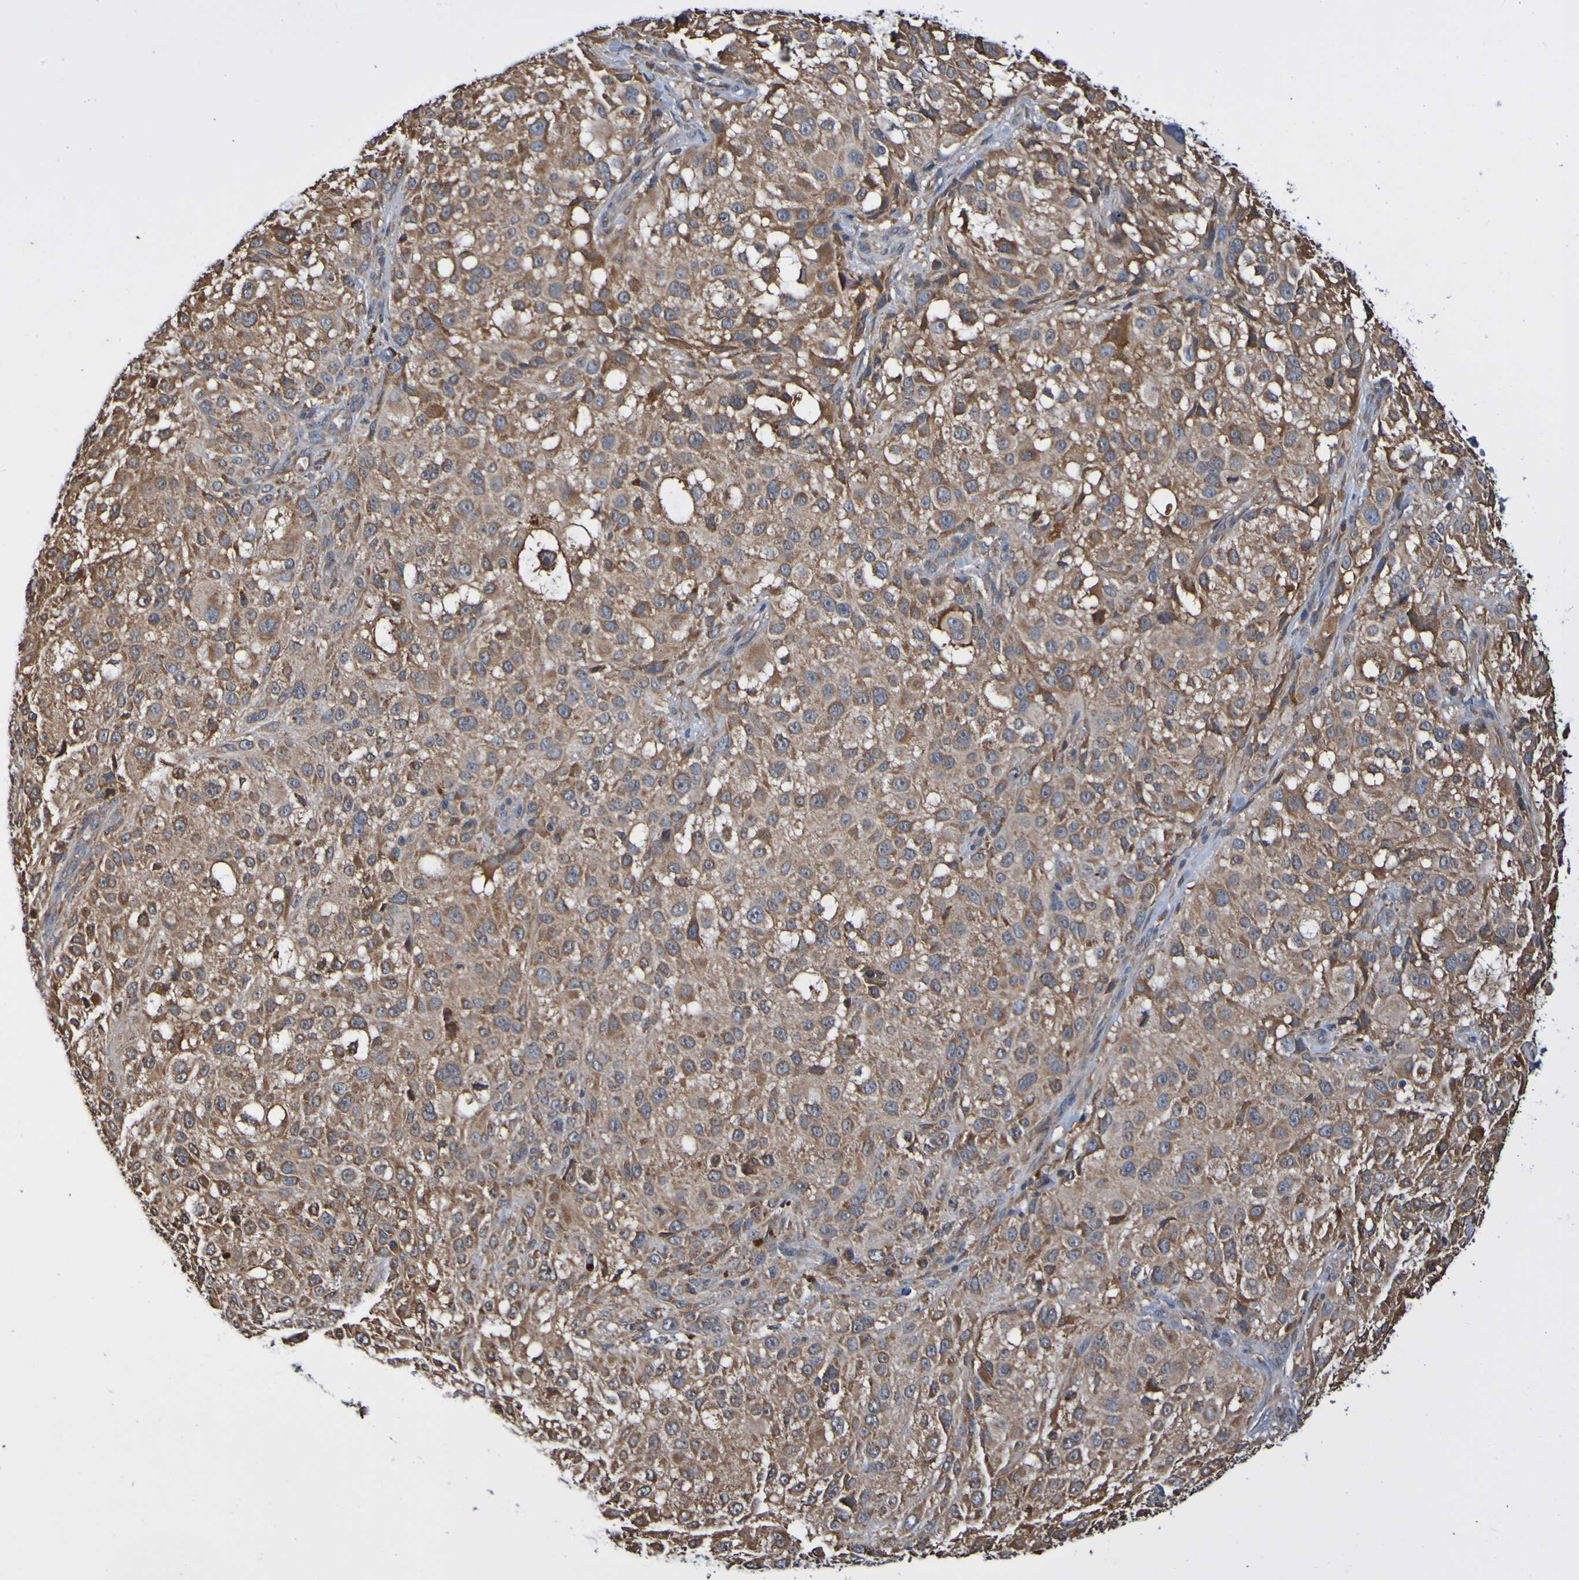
{"staining": {"intensity": "weak", "quantity": ">75%", "location": "cytoplasmic/membranous"}, "tissue": "melanoma", "cell_type": "Tumor cells", "image_type": "cancer", "snomed": [{"axis": "morphology", "description": "Necrosis, NOS"}, {"axis": "morphology", "description": "Malignant melanoma, NOS"}, {"axis": "topography", "description": "Skin"}], "caption": "Immunohistochemistry (IHC) staining of malignant melanoma, which displays low levels of weak cytoplasmic/membranous positivity in about >75% of tumor cells indicating weak cytoplasmic/membranous protein expression. The staining was performed using DAB (brown) for protein detection and nuclei were counterstained in hematoxylin (blue).", "gene": "AXIN1", "patient": {"sex": "female", "age": 87}}